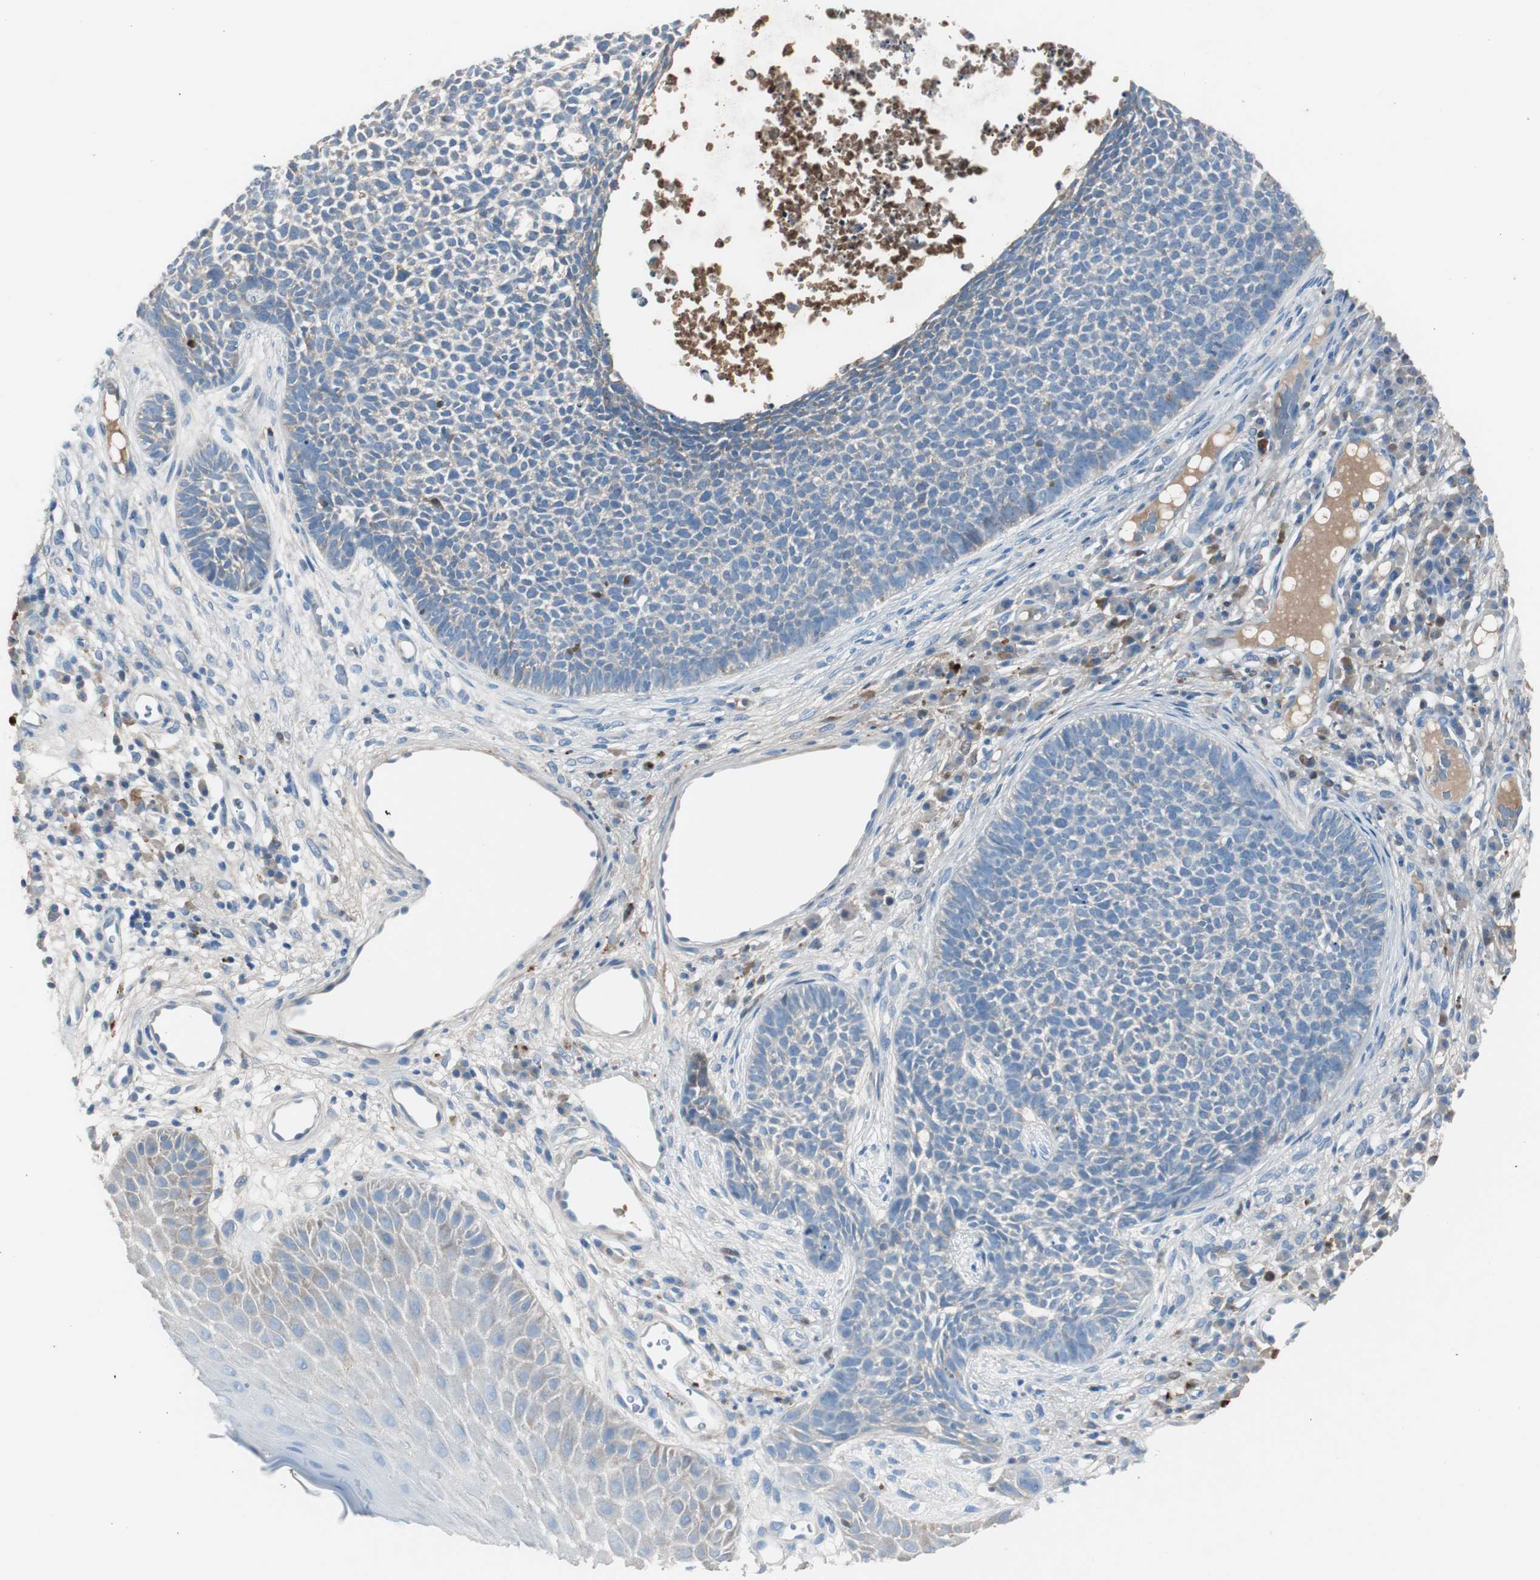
{"staining": {"intensity": "moderate", "quantity": "<25%", "location": "cytoplasmic/membranous"}, "tissue": "skin cancer", "cell_type": "Tumor cells", "image_type": "cancer", "snomed": [{"axis": "morphology", "description": "Basal cell carcinoma"}, {"axis": "topography", "description": "Skin"}], "caption": "The image reveals immunohistochemical staining of skin basal cell carcinoma. There is moderate cytoplasmic/membranous staining is identified in approximately <25% of tumor cells.", "gene": "SERPINF1", "patient": {"sex": "female", "age": 84}}